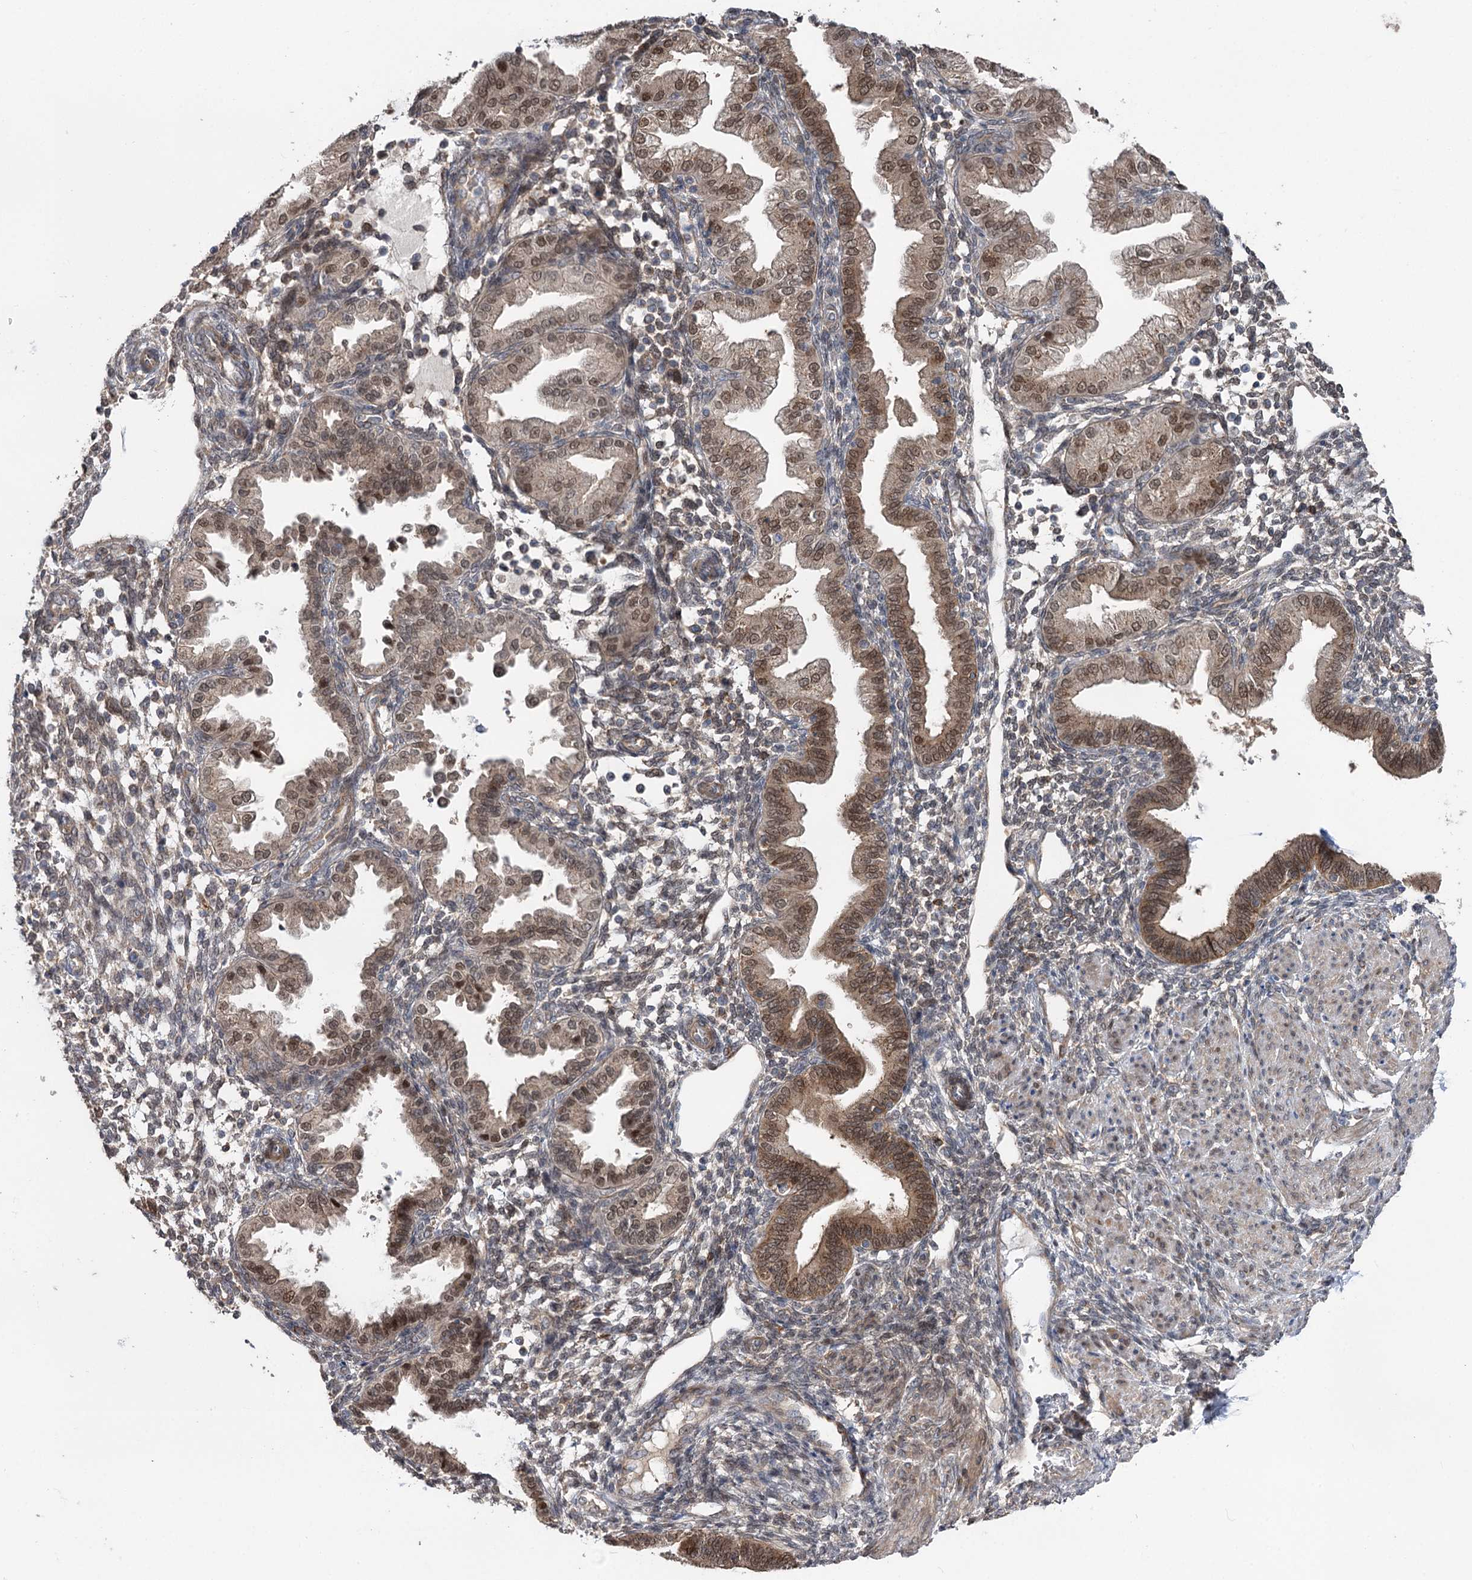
{"staining": {"intensity": "weak", "quantity": "25%-75%", "location": "cytoplasmic/membranous"}, "tissue": "endometrium", "cell_type": "Cells in endometrial stroma", "image_type": "normal", "snomed": [{"axis": "morphology", "description": "Normal tissue, NOS"}, {"axis": "topography", "description": "Endometrium"}], "caption": "Immunohistochemistry (IHC) photomicrograph of benign endometrium: human endometrium stained using immunohistochemistry (IHC) demonstrates low levels of weak protein expression localized specifically in the cytoplasmic/membranous of cells in endometrial stroma, appearing as a cytoplasmic/membranous brown color.", "gene": "STX6", "patient": {"sex": "female", "age": 53}}